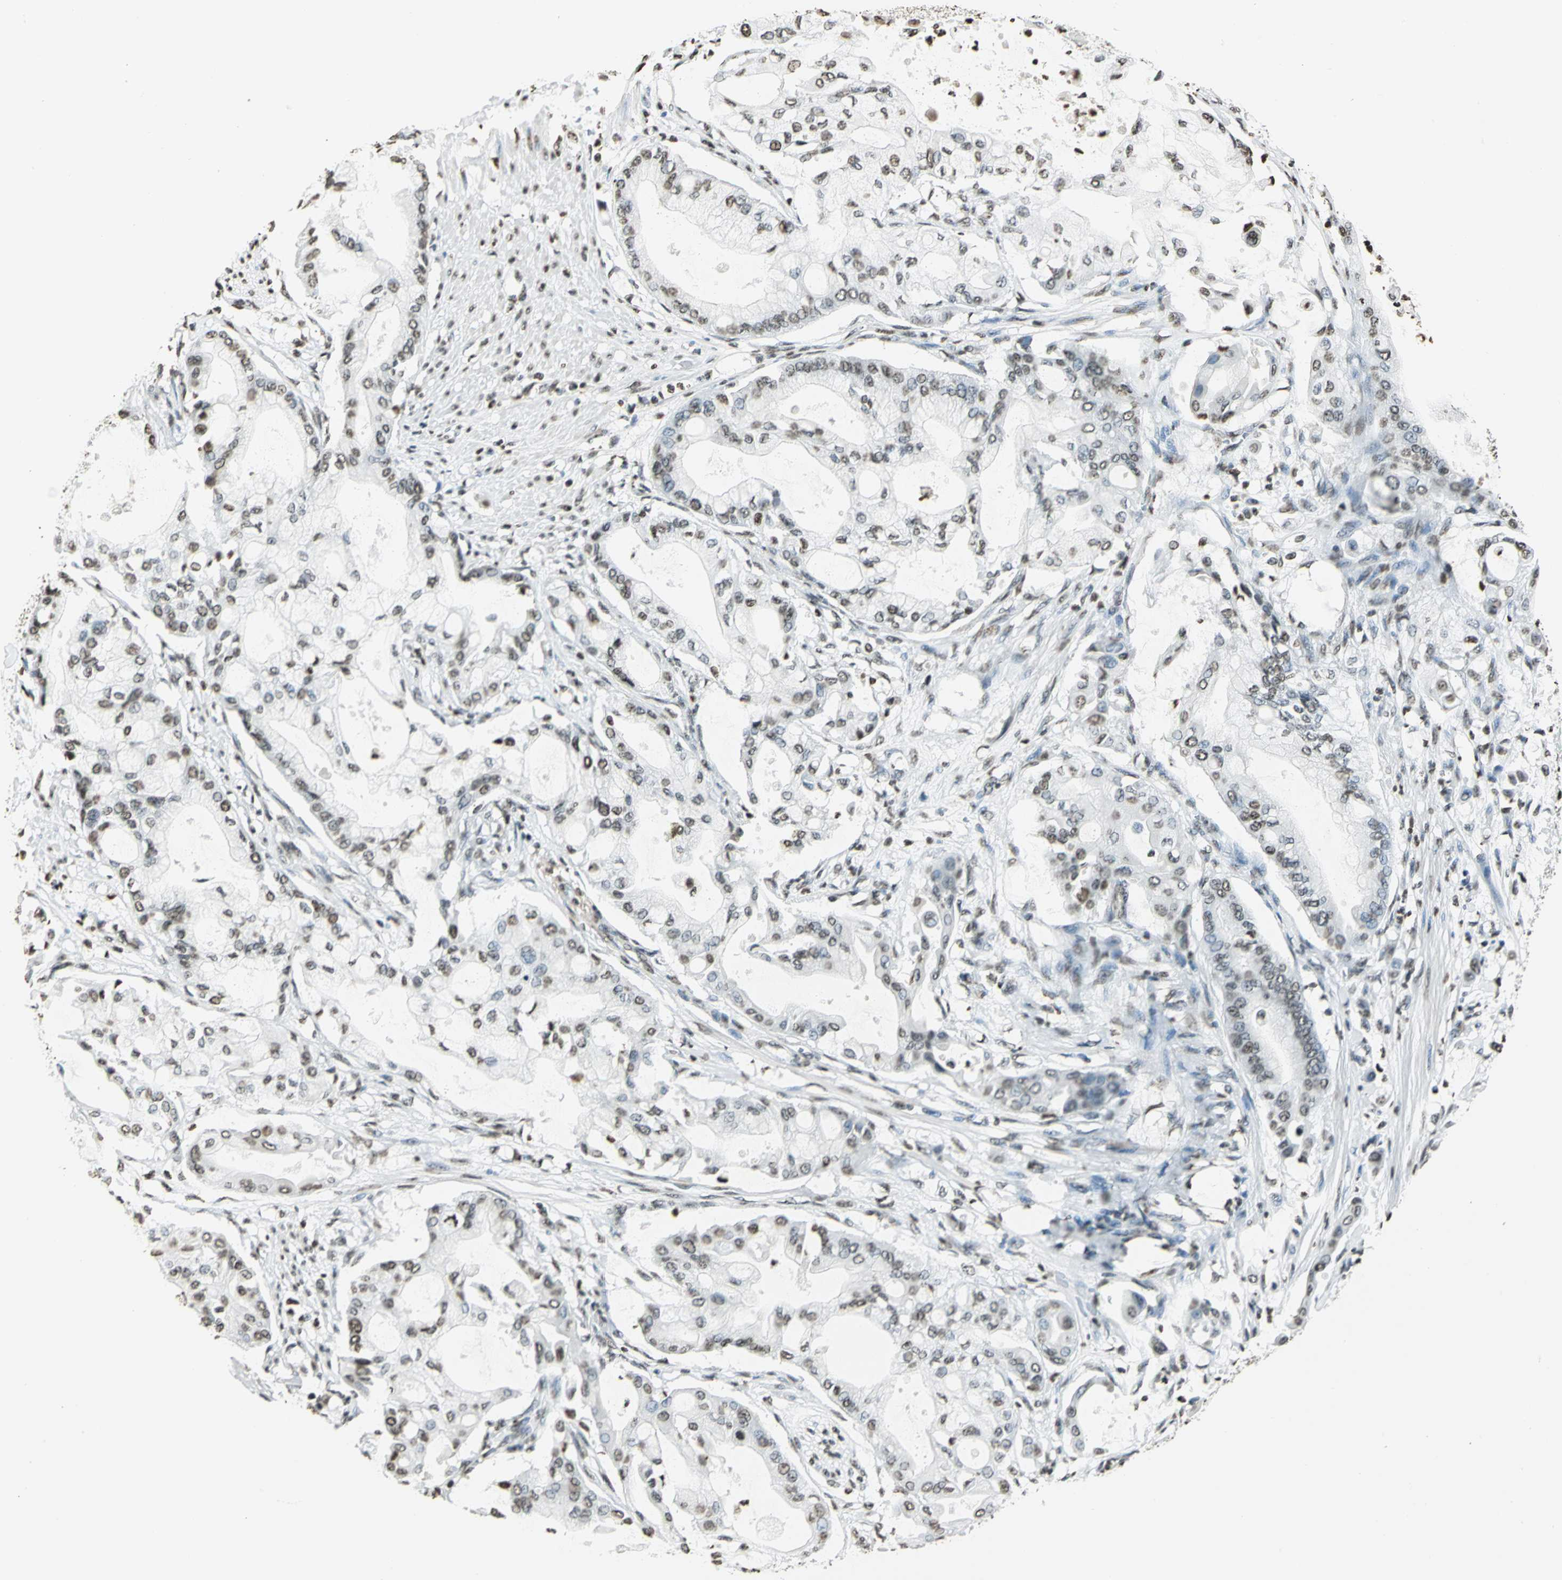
{"staining": {"intensity": "moderate", "quantity": ">75%", "location": "nuclear"}, "tissue": "pancreatic cancer", "cell_type": "Tumor cells", "image_type": "cancer", "snomed": [{"axis": "morphology", "description": "Adenocarcinoma, NOS"}, {"axis": "morphology", "description": "Adenocarcinoma, metastatic, NOS"}, {"axis": "topography", "description": "Lymph node"}, {"axis": "topography", "description": "Pancreas"}, {"axis": "topography", "description": "Duodenum"}], "caption": "Immunohistochemistry micrograph of human metastatic adenocarcinoma (pancreatic) stained for a protein (brown), which shows medium levels of moderate nuclear expression in about >75% of tumor cells.", "gene": "MCM4", "patient": {"sex": "female", "age": 64}}